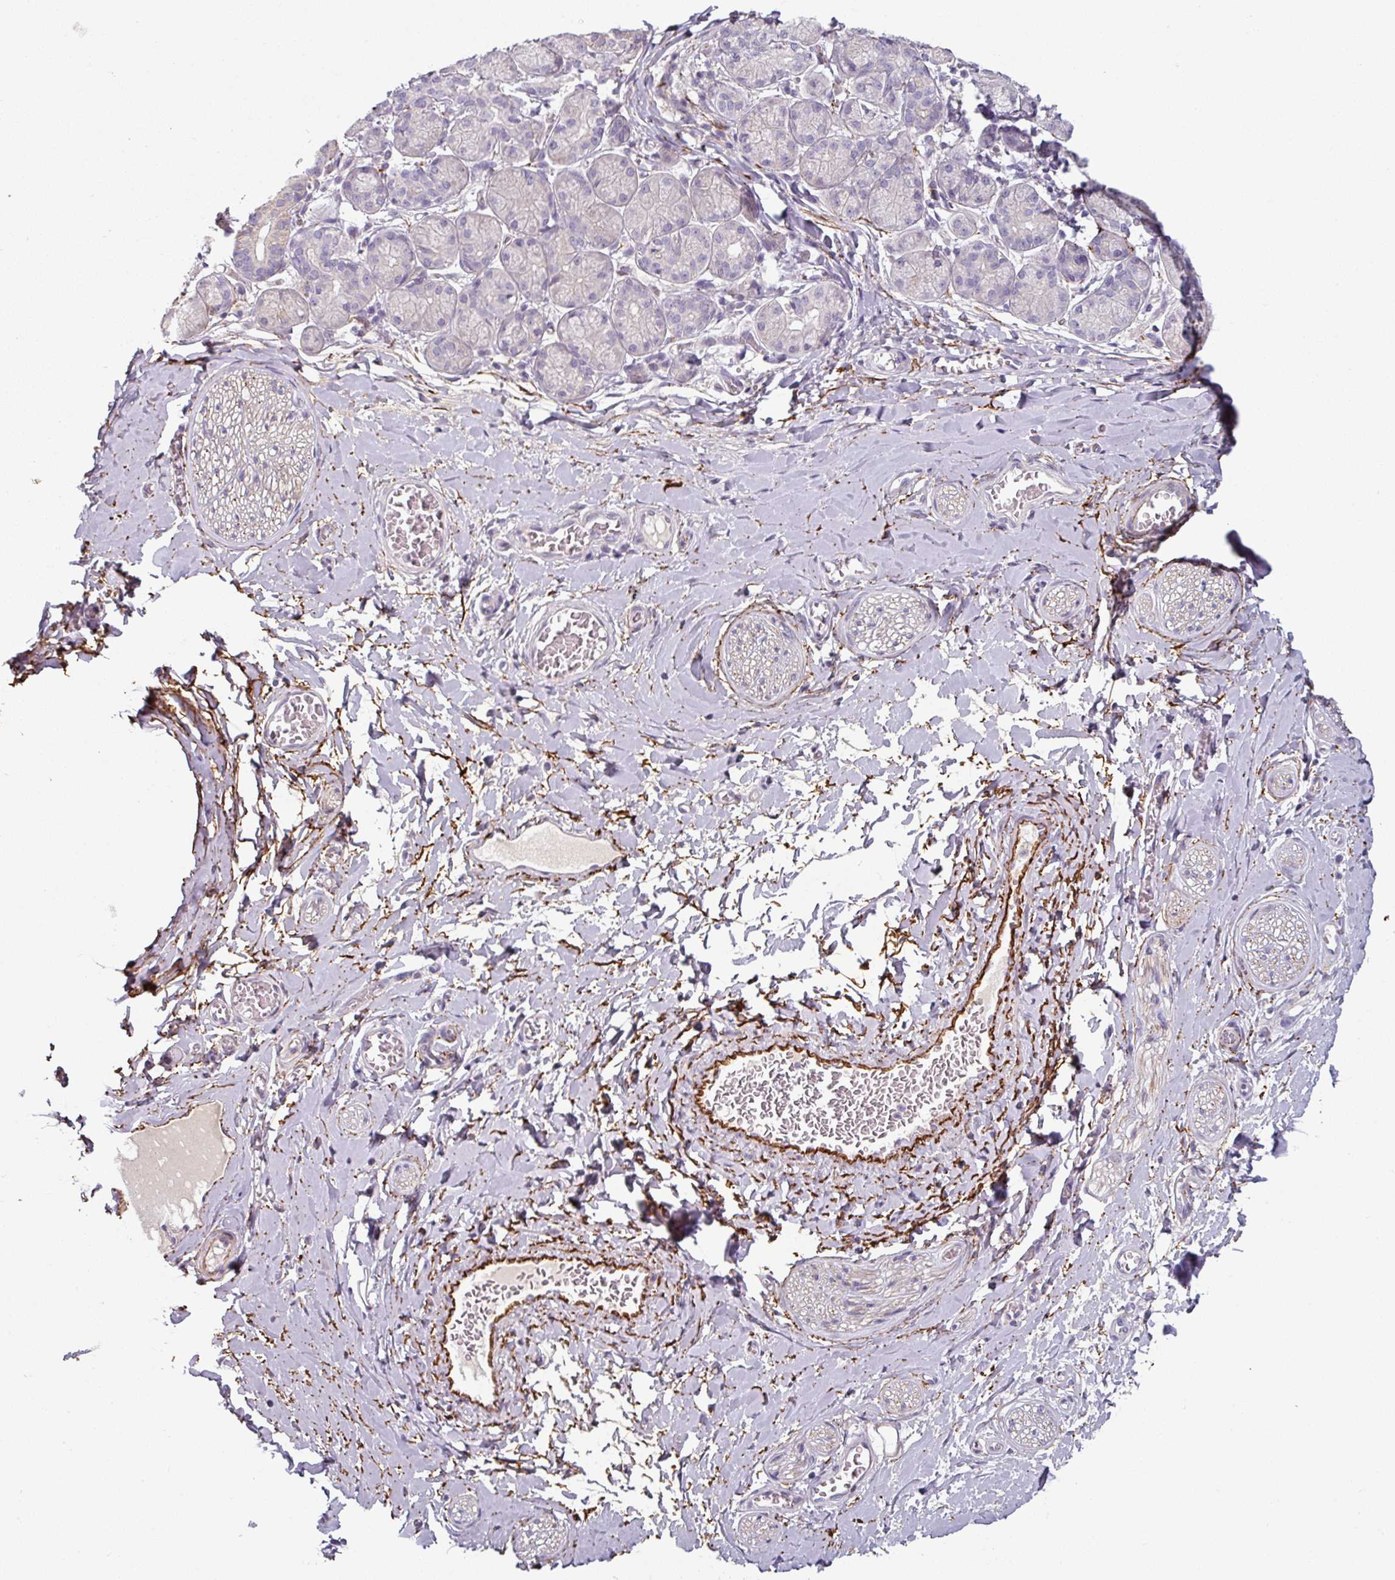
{"staining": {"intensity": "negative", "quantity": "none", "location": "none"}, "tissue": "adipose tissue", "cell_type": "Adipocytes", "image_type": "normal", "snomed": [{"axis": "morphology", "description": "Normal tissue, NOS"}, {"axis": "topography", "description": "Salivary gland"}, {"axis": "topography", "description": "Peripheral nerve tissue"}], "caption": "Histopathology image shows no protein staining in adipocytes of benign adipose tissue. Nuclei are stained in blue.", "gene": "MTMR14", "patient": {"sex": "female", "age": 24}}